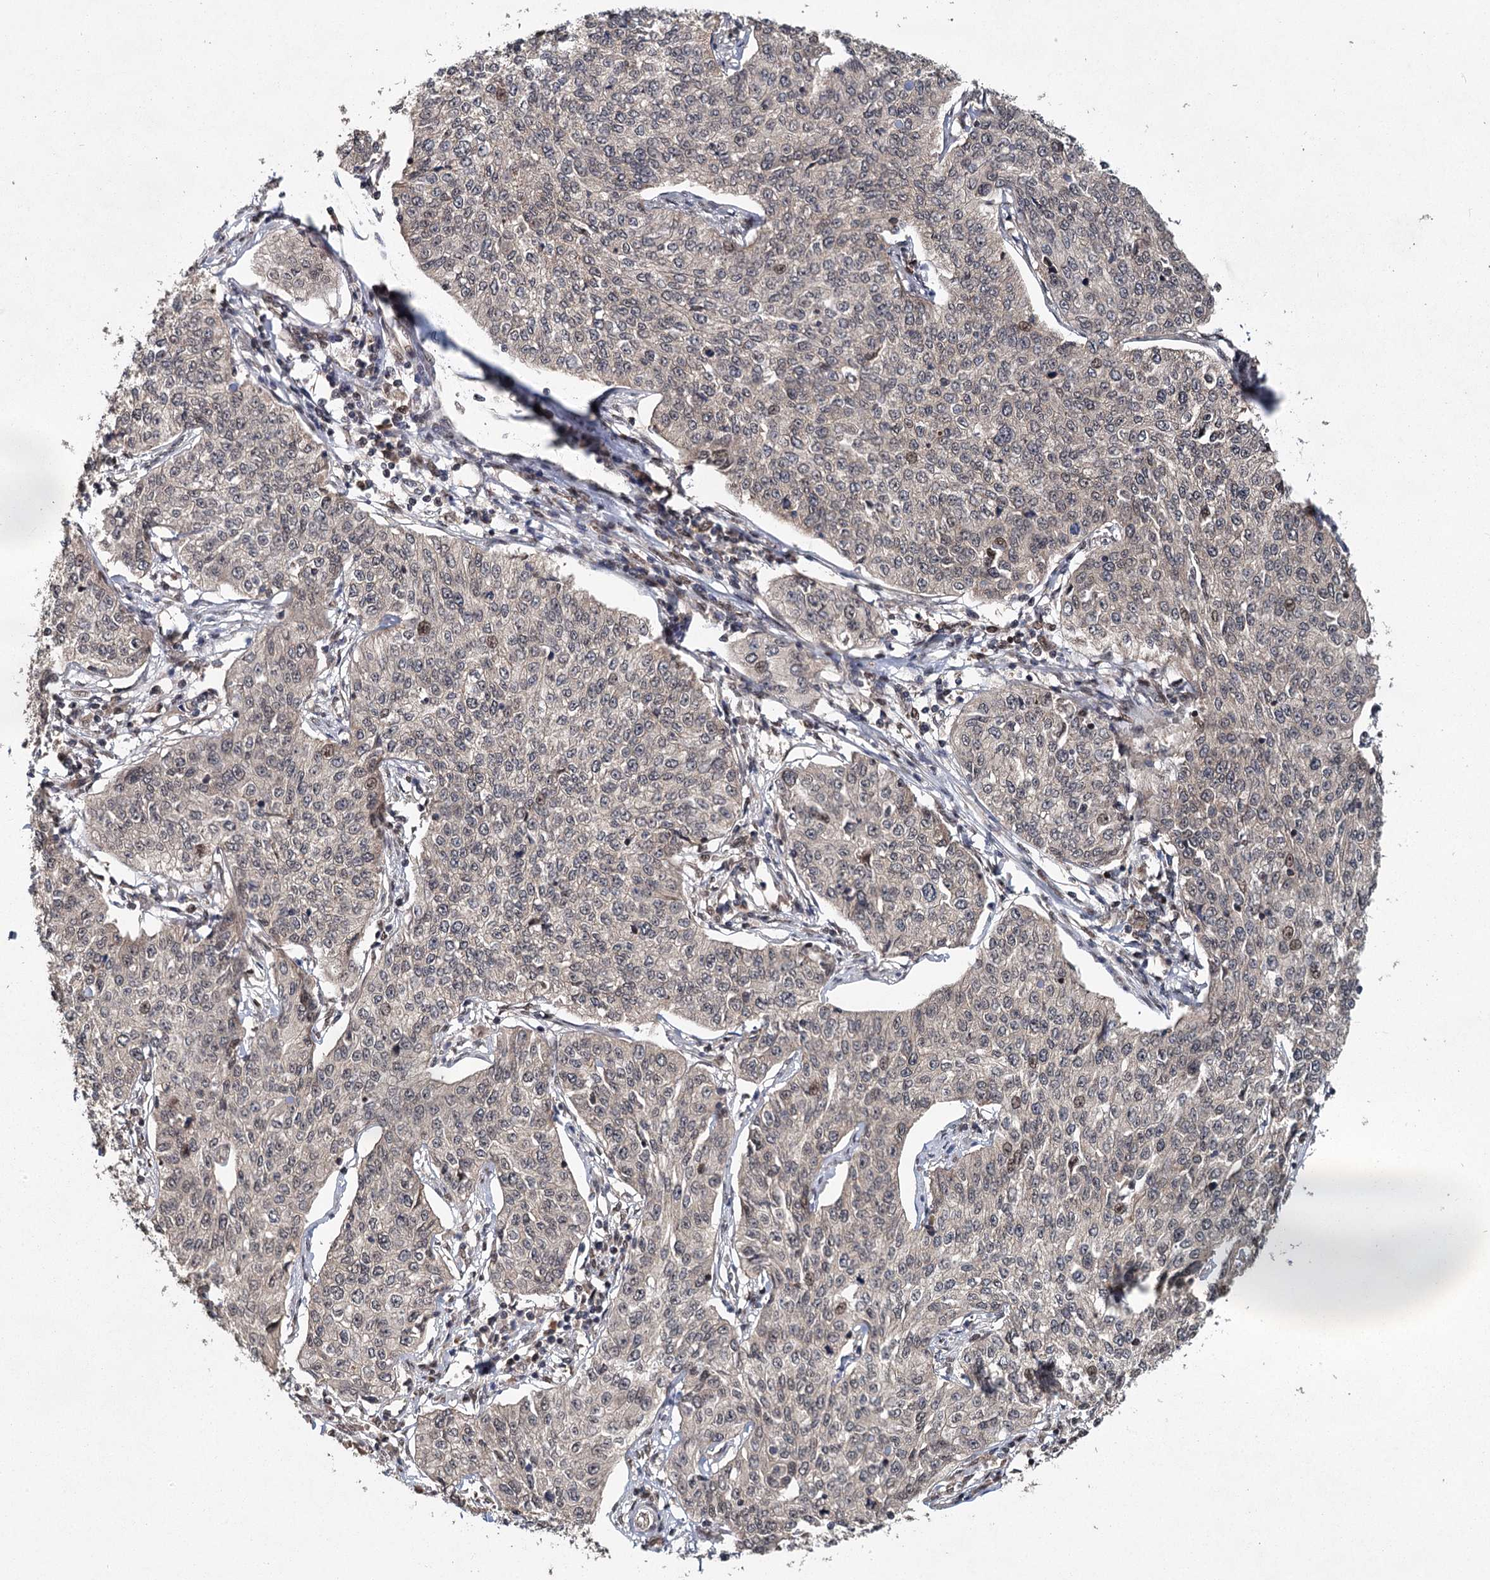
{"staining": {"intensity": "negative", "quantity": "none", "location": "none"}, "tissue": "cervical cancer", "cell_type": "Tumor cells", "image_type": "cancer", "snomed": [{"axis": "morphology", "description": "Squamous cell carcinoma, NOS"}, {"axis": "topography", "description": "Cervix"}], "caption": "Protein analysis of cervical cancer (squamous cell carcinoma) exhibits no significant staining in tumor cells.", "gene": "MYG1", "patient": {"sex": "female", "age": 35}}